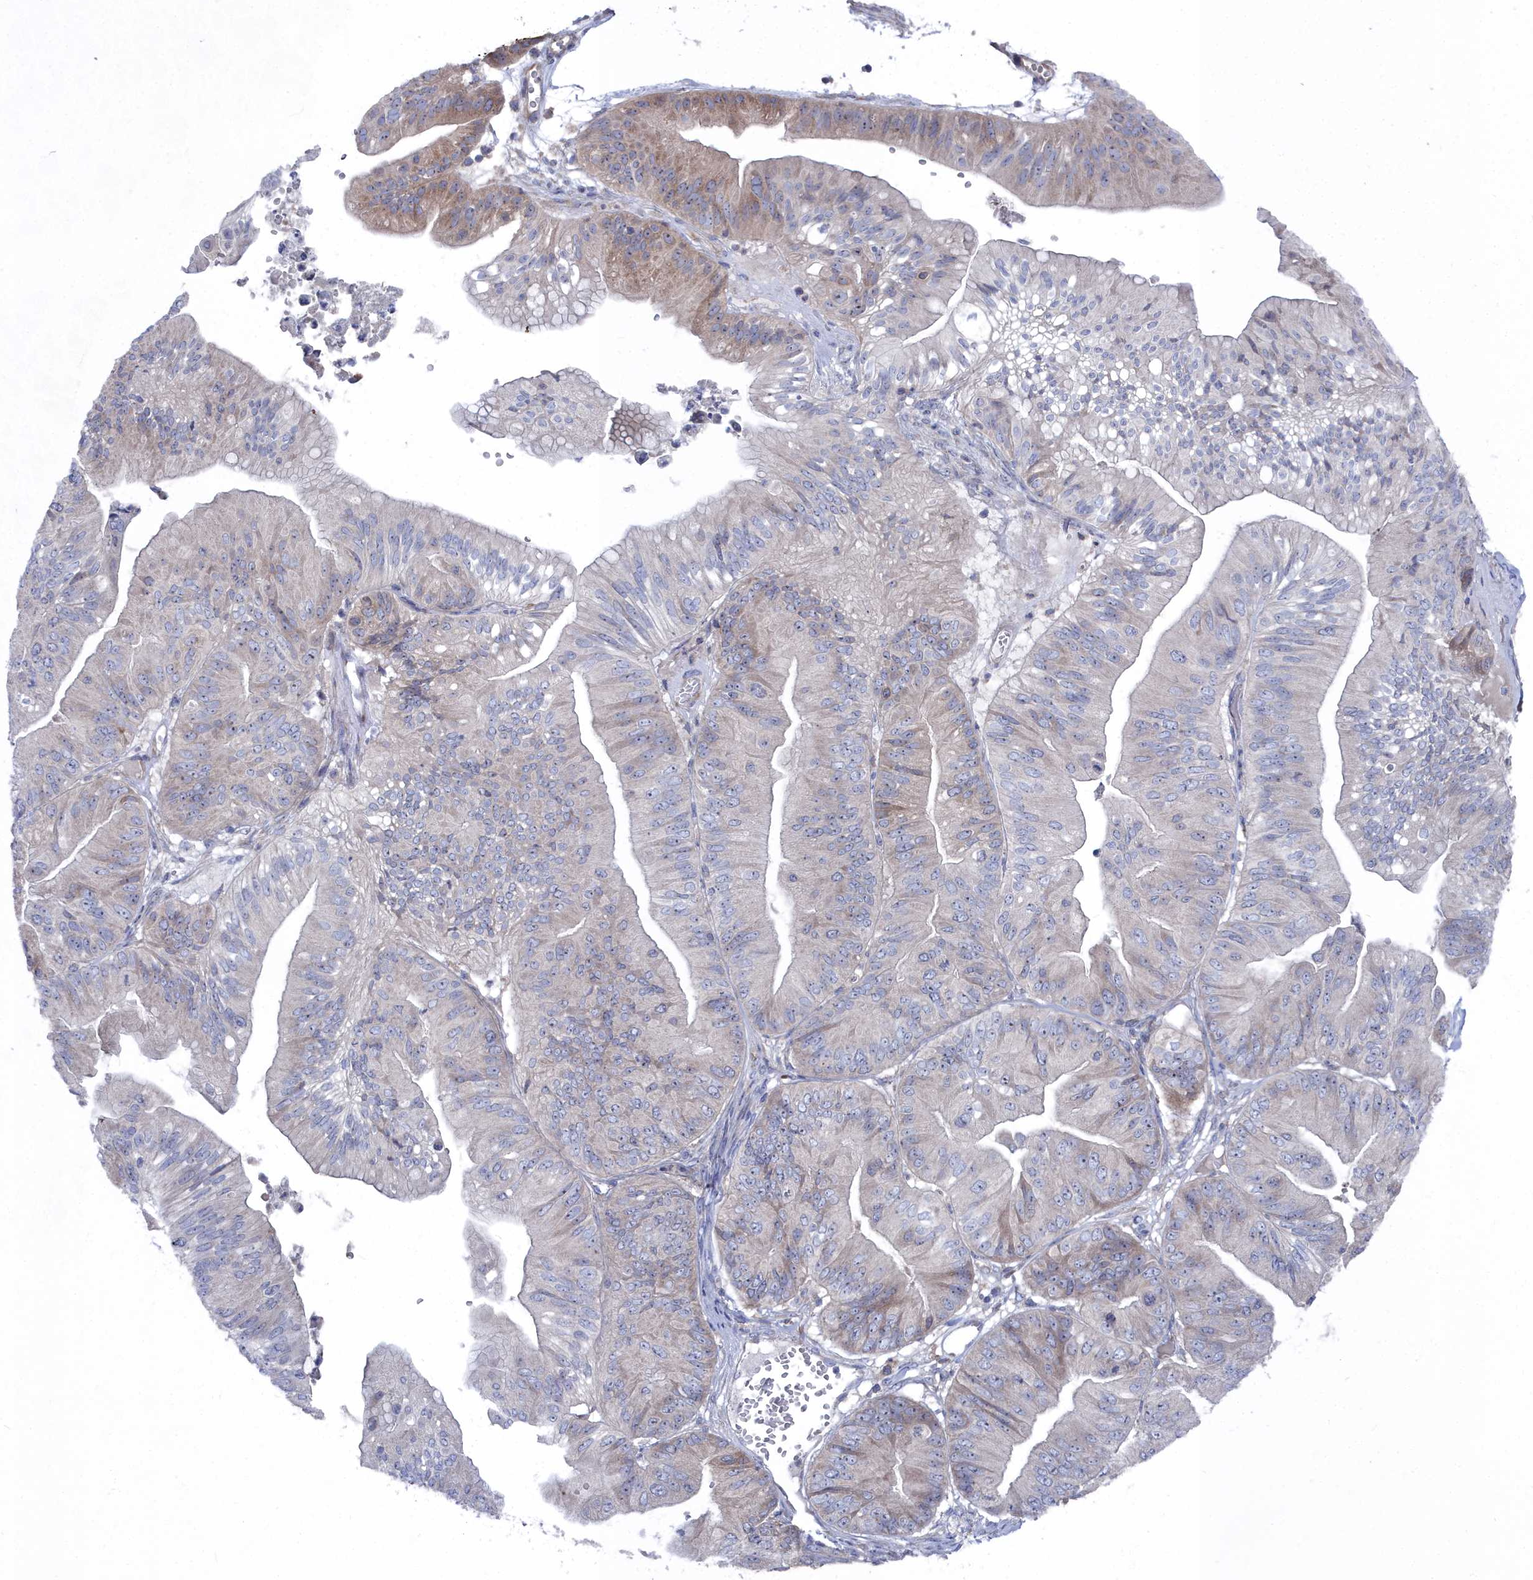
{"staining": {"intensity": "weak", "quantity": "25%-75%", "location": "cytoplasmic/membranous"}, "tissue": "ovarian cancer", "cell_type": "Tumor cells", "image_type": "cancer", "snomed": [{"axis": "morphology", "description": "Cystadenocarcinoma, mucinous, NOS"}, {"axis": "topography", "description": "Ovary"}], "caption": "The photomicrograph reveals a brown stain indicating the presence of a protein in the cytoplasmic/membranous of tumor cells in ovarian cancer. The staining was performed using DAB to visualize the protein expression in brown, while the nuclei were stained in blue with hematoxylin (Magnification: 20x).", "gene": "CCDC149", "patient": {"sex": "female", "age": 61}}